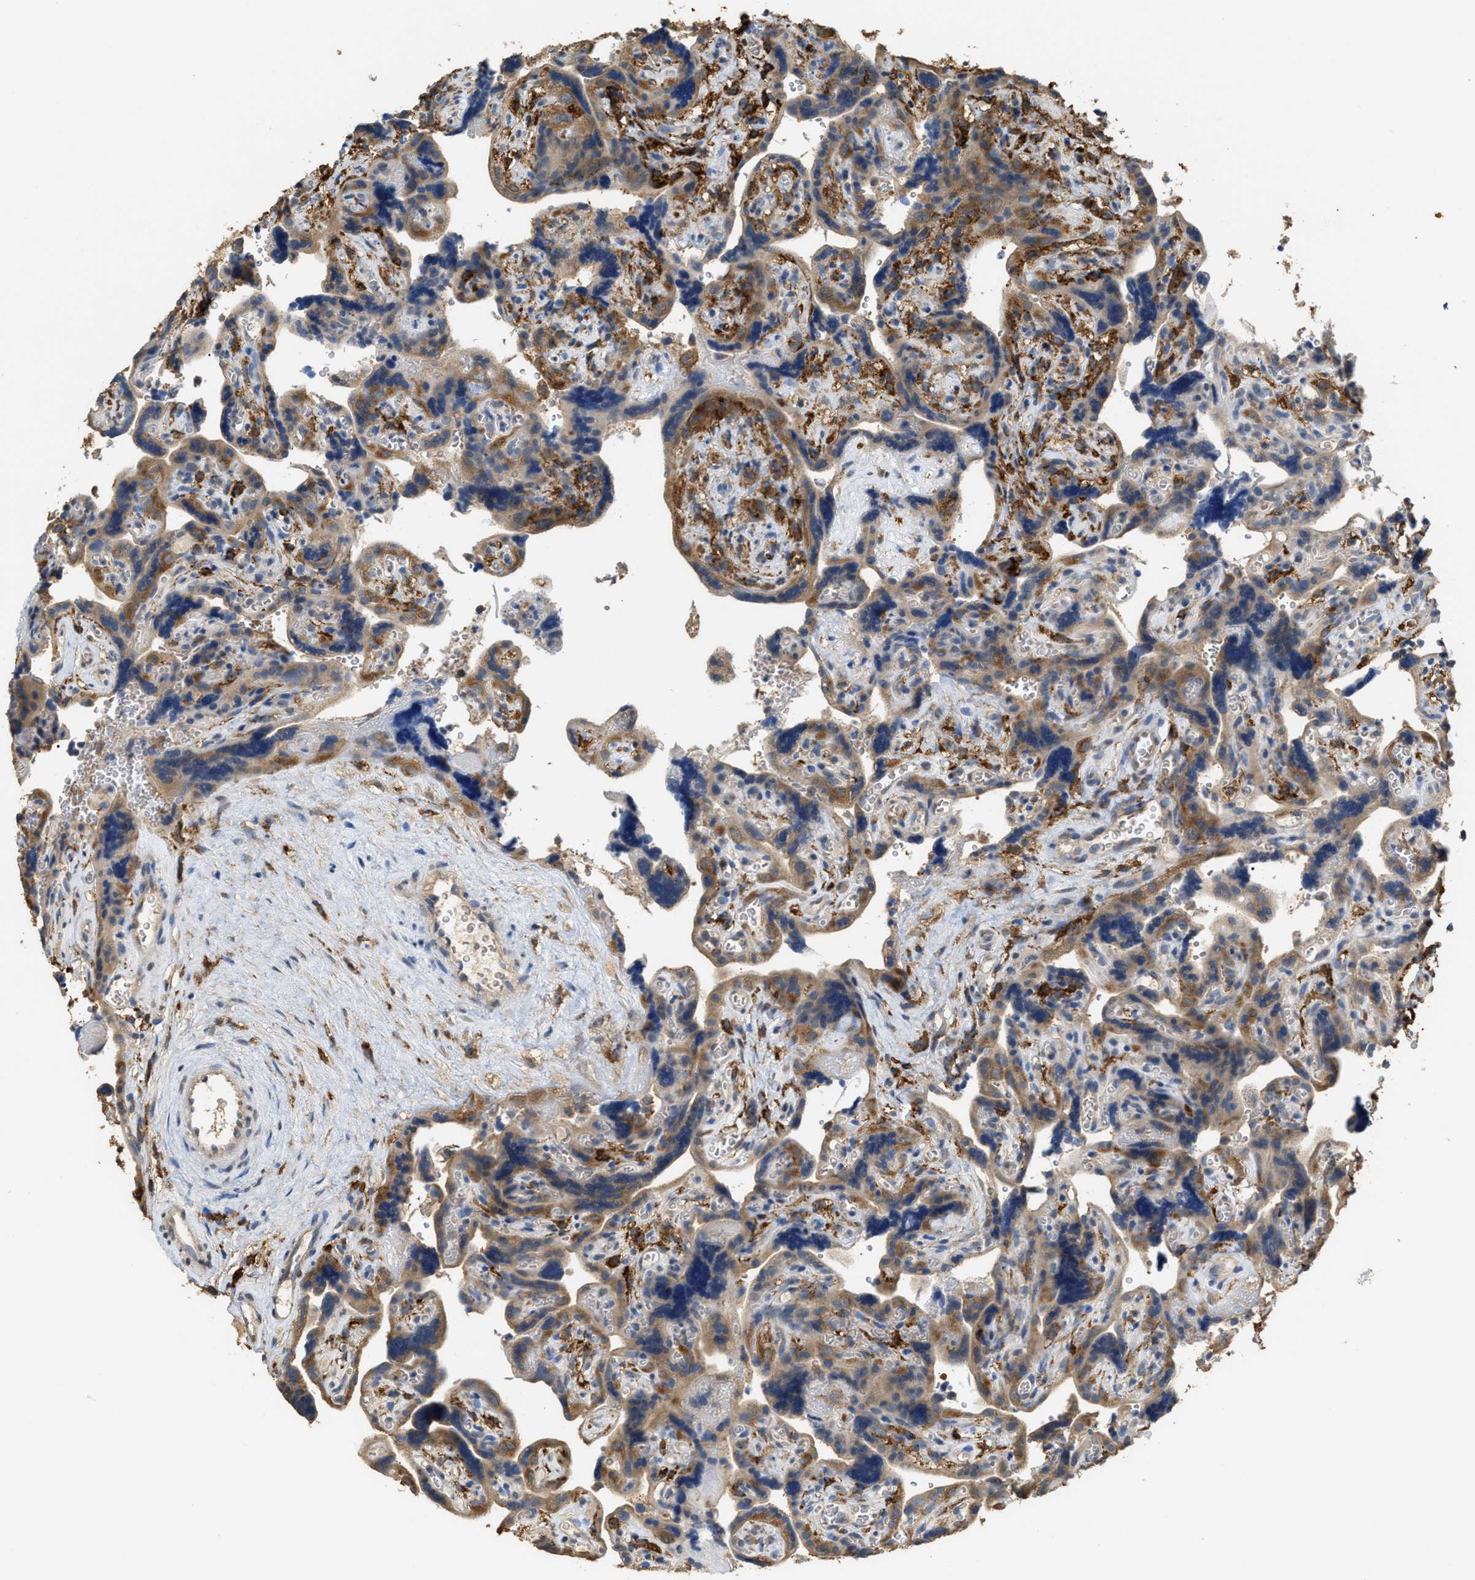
{"staining": {"intensity": "strong", "quantity": ">75%", "location": "cytoplasmic/membranous"}, "tissue": "placenta", "cell_type": "Decidual cells", "image_type": "normal", "snomed": [{"axis": "morphology", "description": "Normal tissue, NOS"}, {"axis": "topography", "description": "Placenta"}], "caption": "Protein staining of normal placenta exhibits strong cytoplasmic/membranous staining in about >75% of decidual cells. The protein of interest is stained brown, and the nuclei are stained in blue (DAB IHC with brightfield microscopy, high magnification).", "gene": "GCN1", "patient": {"sex": "female", "age": 30}}